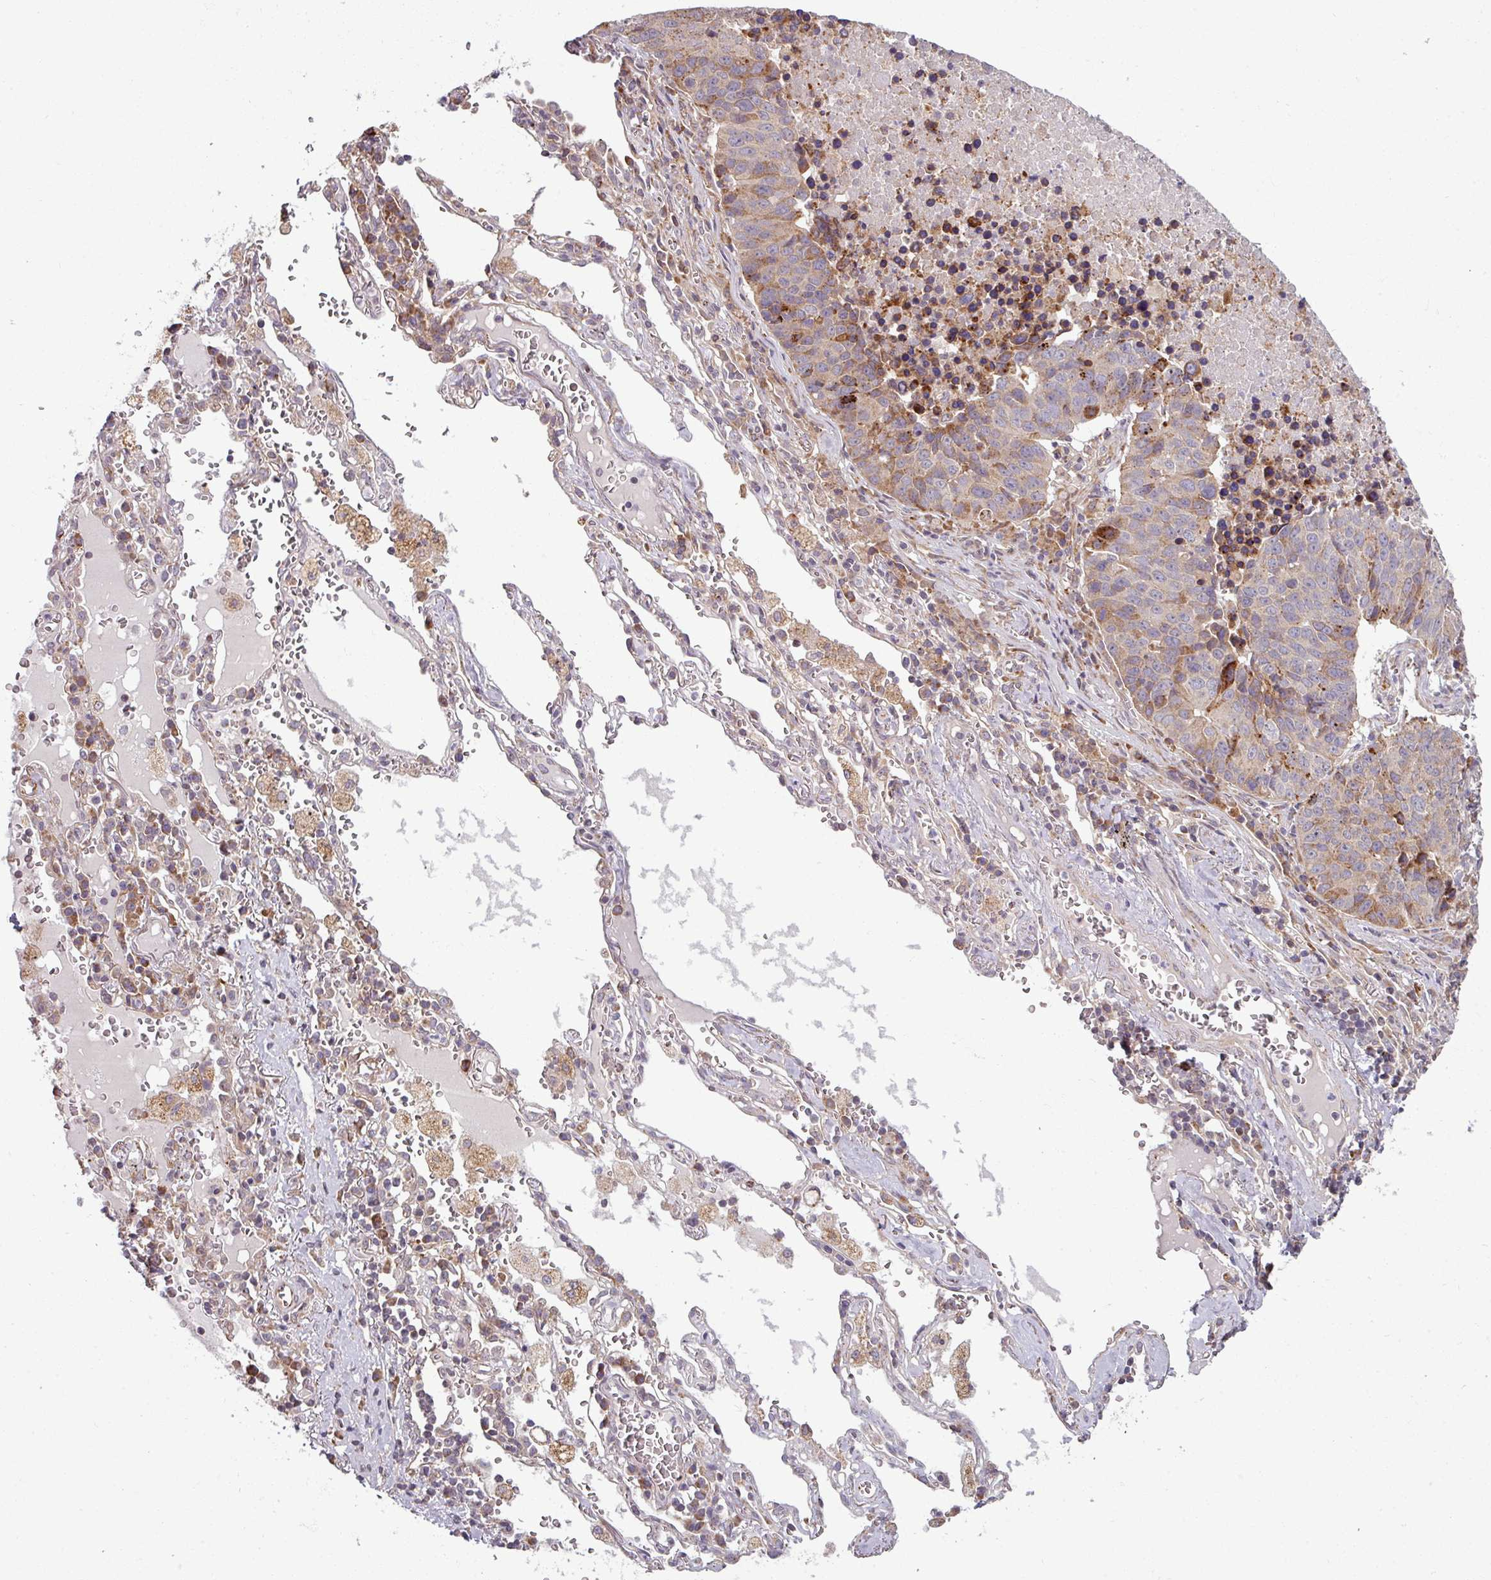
{"staining": {"intensity": "weak", "quantity": "25%-75%", "location": "cytoplasmic/membranous"}, "tissue": "lung cancer", "cell_type": "Tumor cells", "image_type": "cancer", "snomed": [{"axis": "morphology", "description": "Squamous cell carcinoma, NOS"}, {"axis": "topography", "description": "Lung"}], "caption": "IHC image of neoplastic tissue: human lung squamous cell carcinoma stained using immunohistochemistry (IHC) shows low levels of weak protein expression localized specifically in the cytoplasmic/membranous of tumor cells, appearing as a cytoplasmic/membranous brown color.", "gene": "MAGT1", "patient": {"sex": "female", "age": 66}}